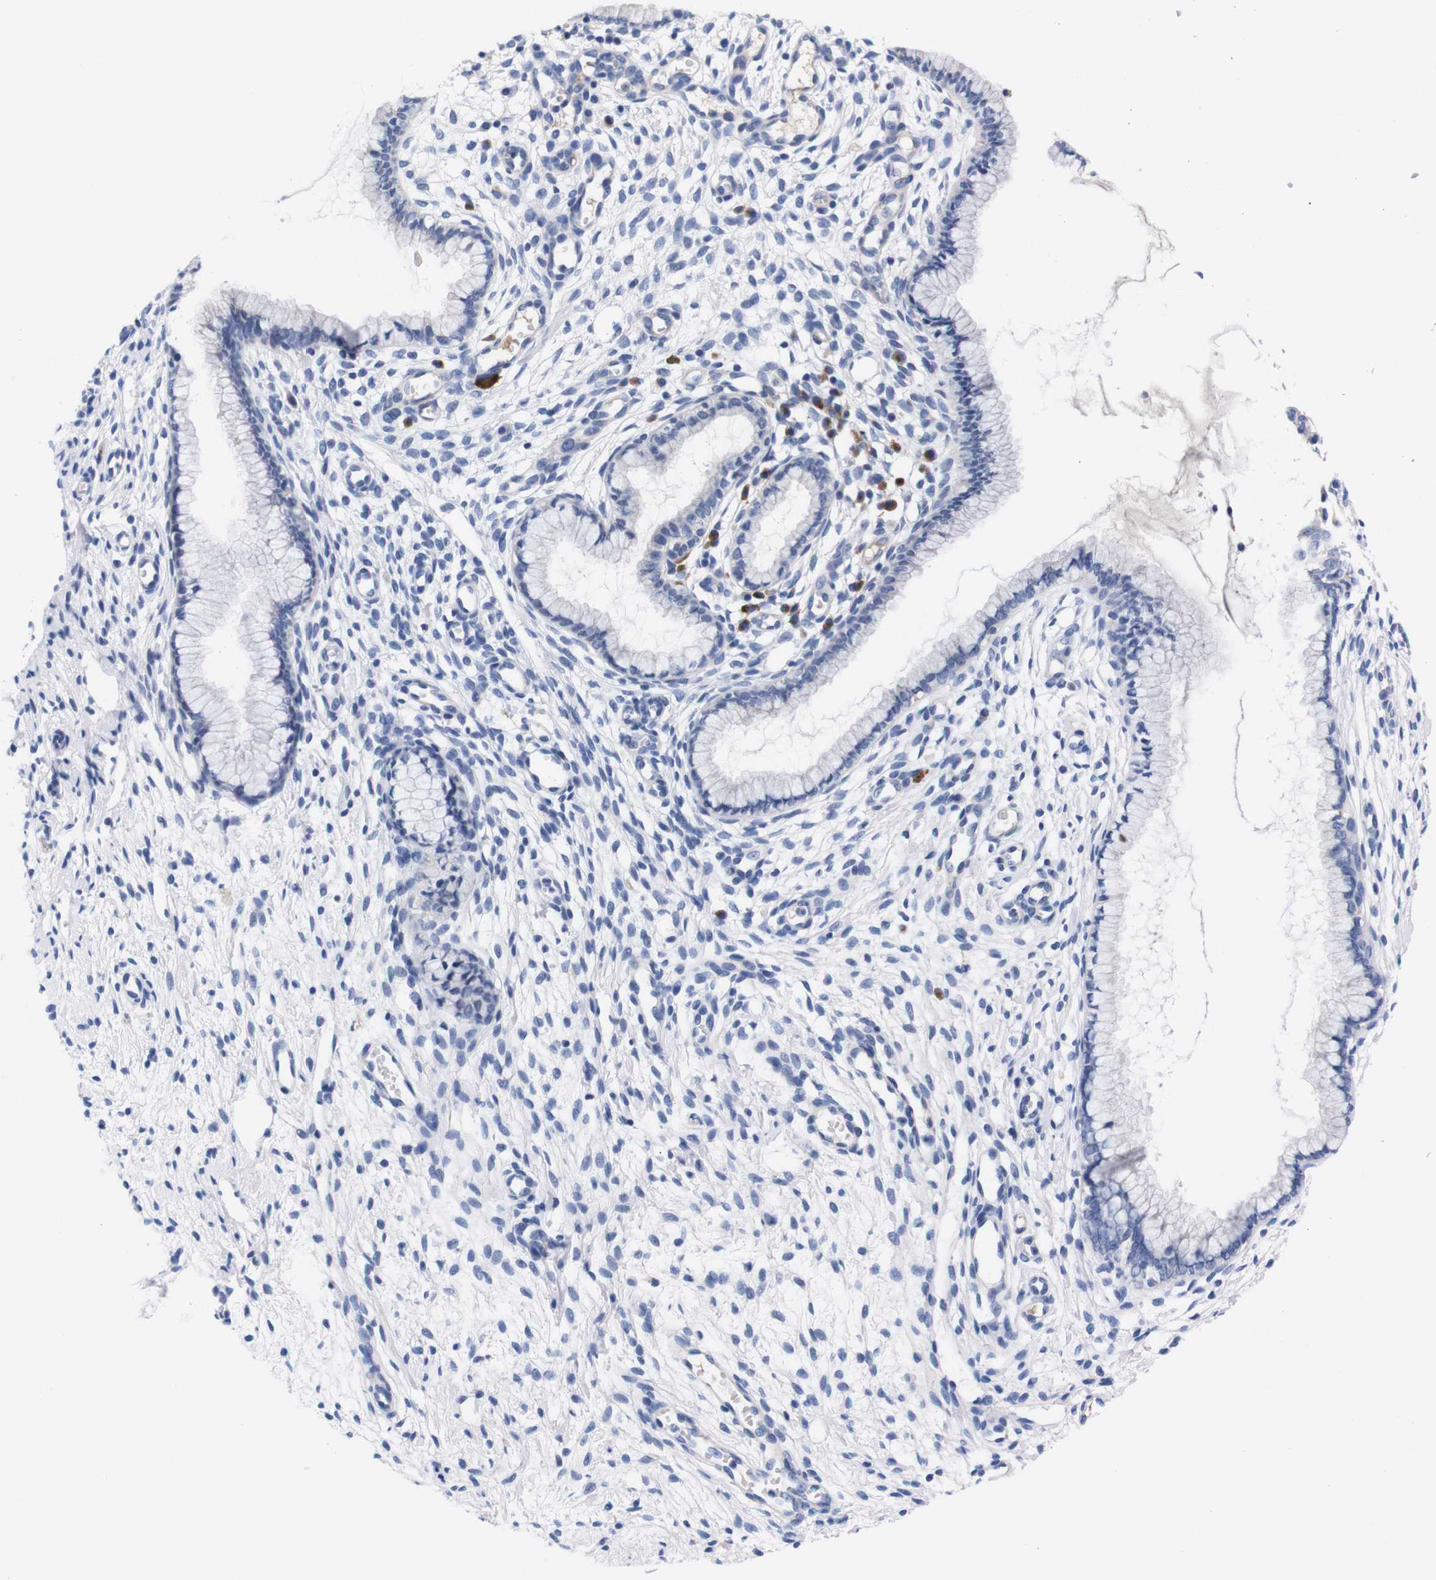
{"staining": {"intensity": "negative", "quantity": "none", "location": "none"}, "tissue": "cervix", "cell_type": "Glandular cells", "image_type": "normal", "snomed": [{"axis": "morphology", "description": "Normal tissue, NOS"}, {"axis": "topography", "description": "Cervix"}], "caption": "Cervix was stained to show a protein in brown. There is no significant staining in glandular cells. The staining is performed using DAB brown chromogen with nuclei counter-stained in using hematoxylin.", "gene": "FAM210A", "patient": {"sex": "female", "age": 65}}